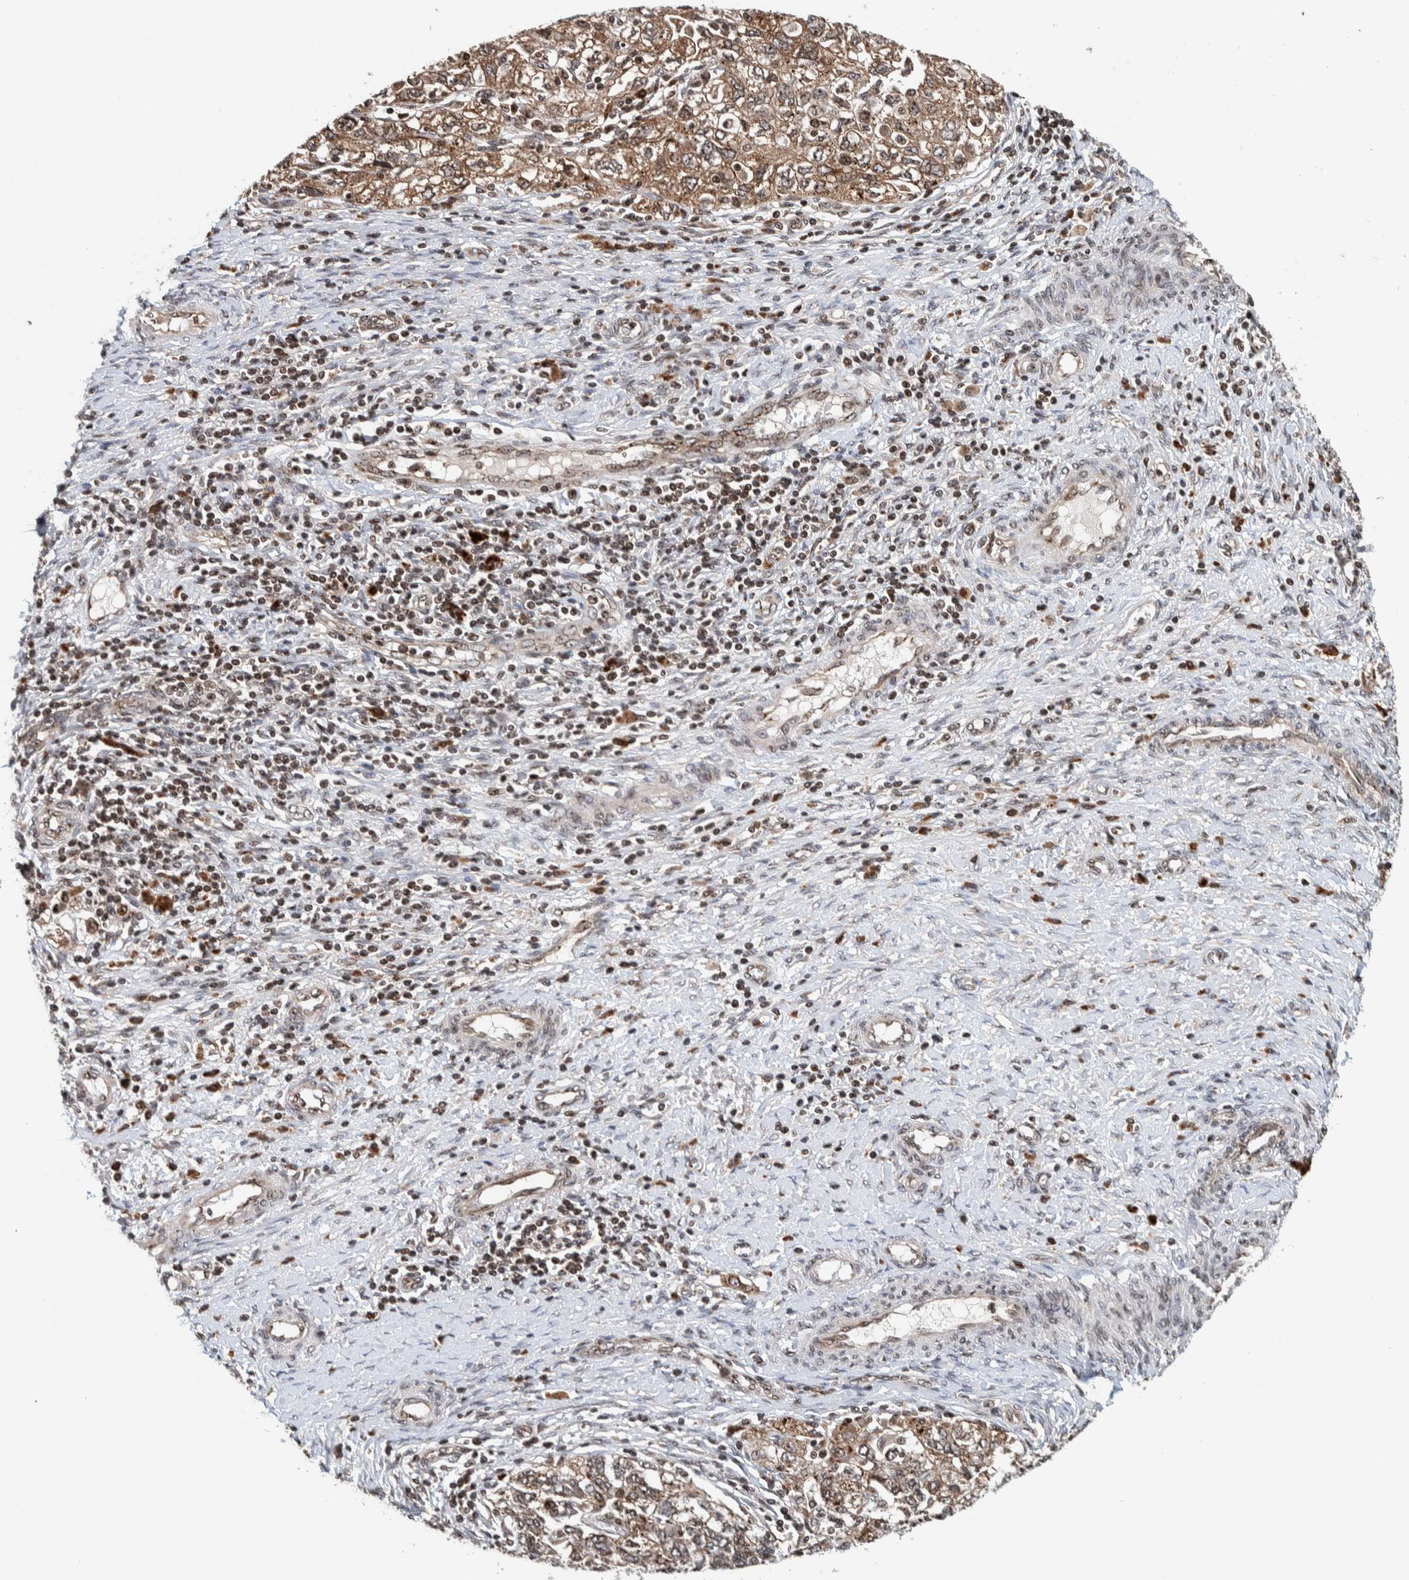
{"staining": {"intensity": "moderate", "quantity": ">75%", "location": "cytoplasmic/membranous"}, "tissue": "ovarian cancer", "cell_type": "Tumor cells", "image_type": "cancer", "snomed": [{"axis": "morphology", "description": "Carcinoma, NOS"}, {"axis": "morphology", "description": "Cystadenocarcinoma, serous, NOS"}, {"axis": "topography", "description": "Ovary"}], "caption": "There is medium levels of moderate cytoplasmic/membranous expression in tumor cells of ovarian carcinoma, as demonstrated by immunohistochemical staining (brown color).", "gene": "CCDC182", "patient": {"sex": "female", "age": 69}}